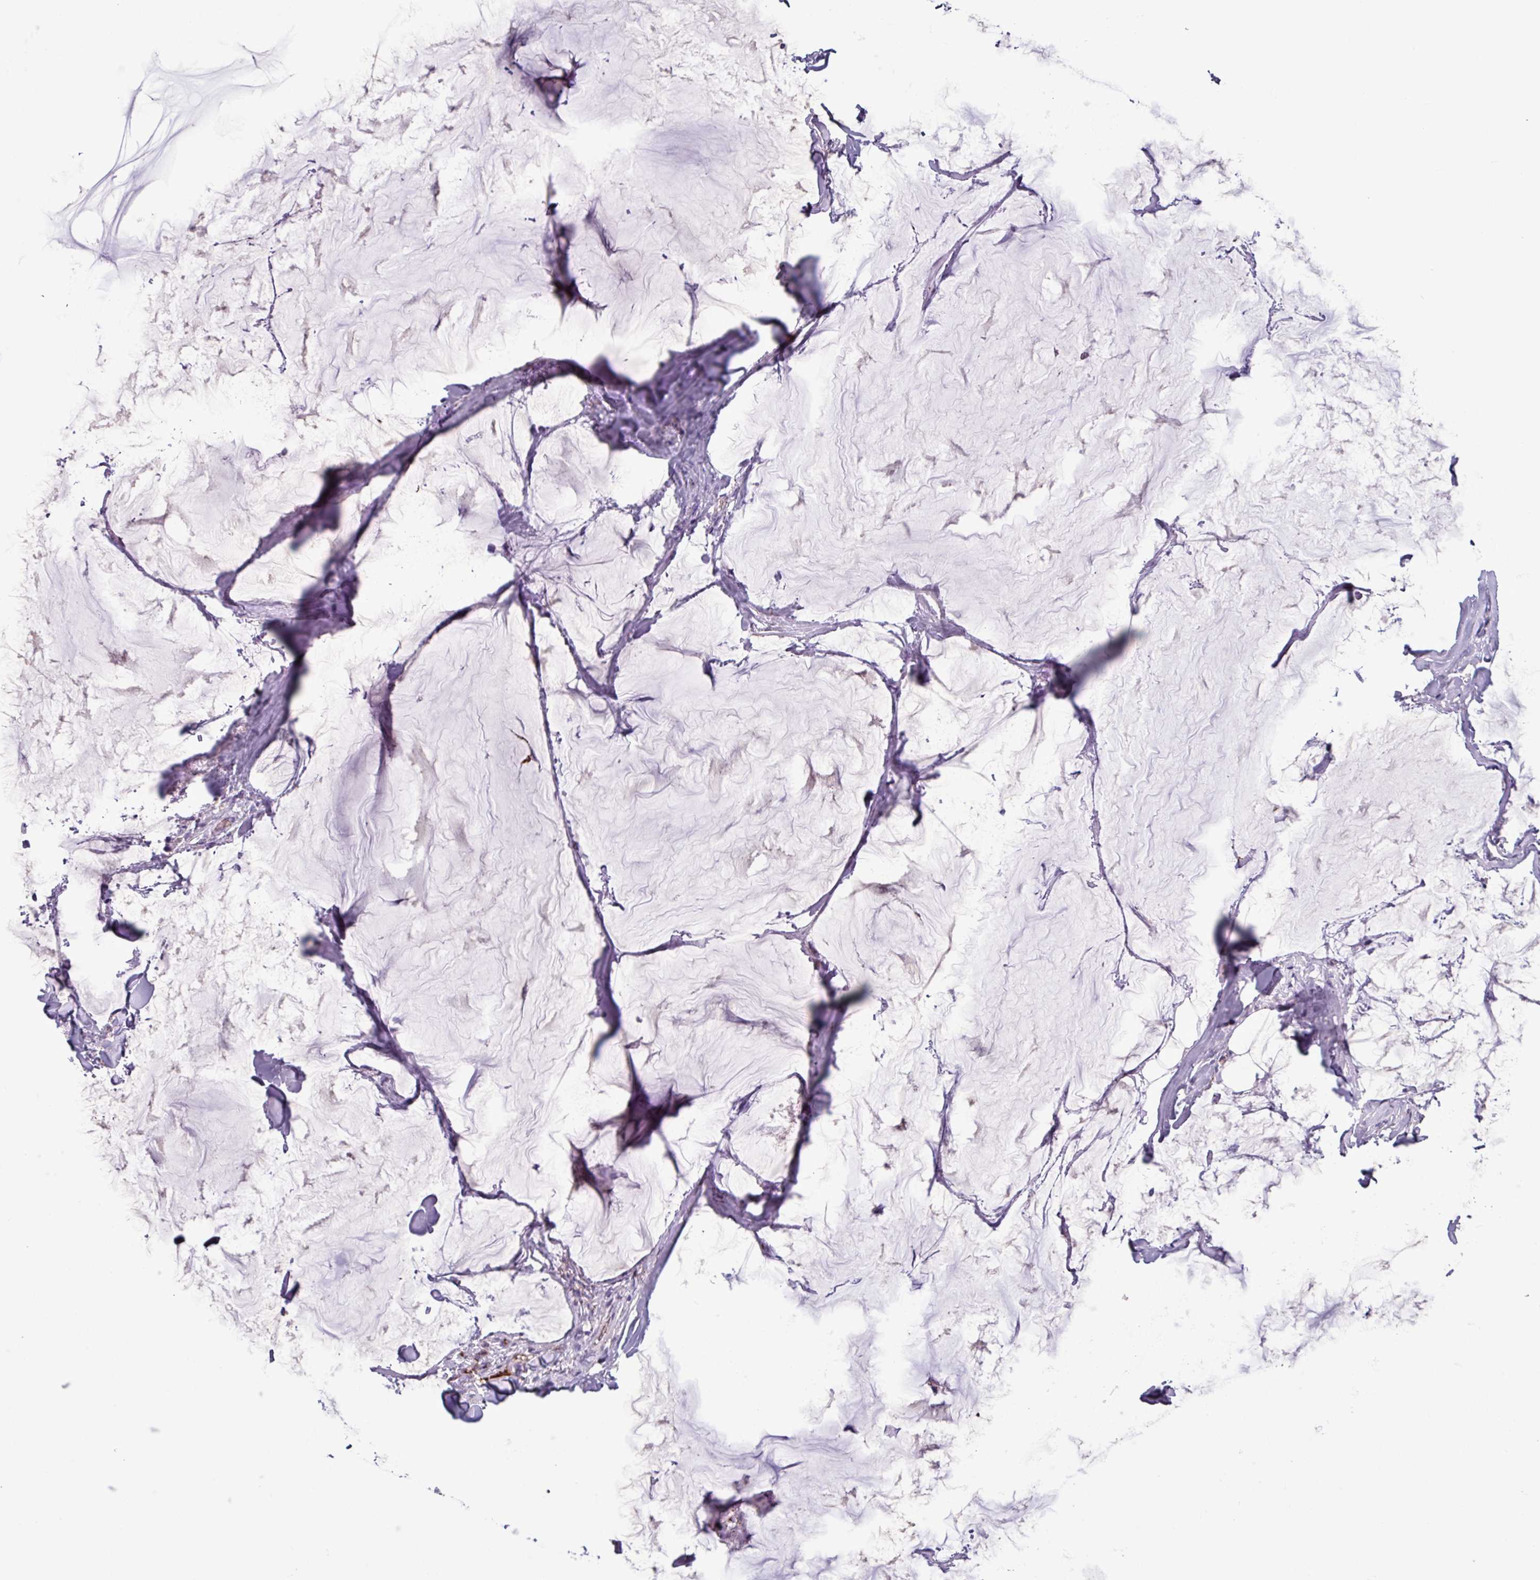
{"staining": {"intensity": "negative", "quantity": "none", "location": "none"}, "tissue": "breast cancer", "cell_type": "Tumor cells", "image_type": "cancer", "snomed": [{"axis": "morphology", "description": "Duct carcinoma"}, {"axis": "topography", "description": "Breast"}], "caption": "Immunohistochemical staining of human breast infiltrating ductal carcinoma reveals no significant positivity in tumor cells.", "gene": "PLIN2", "patient": {"sex": "female", "age": 93}}